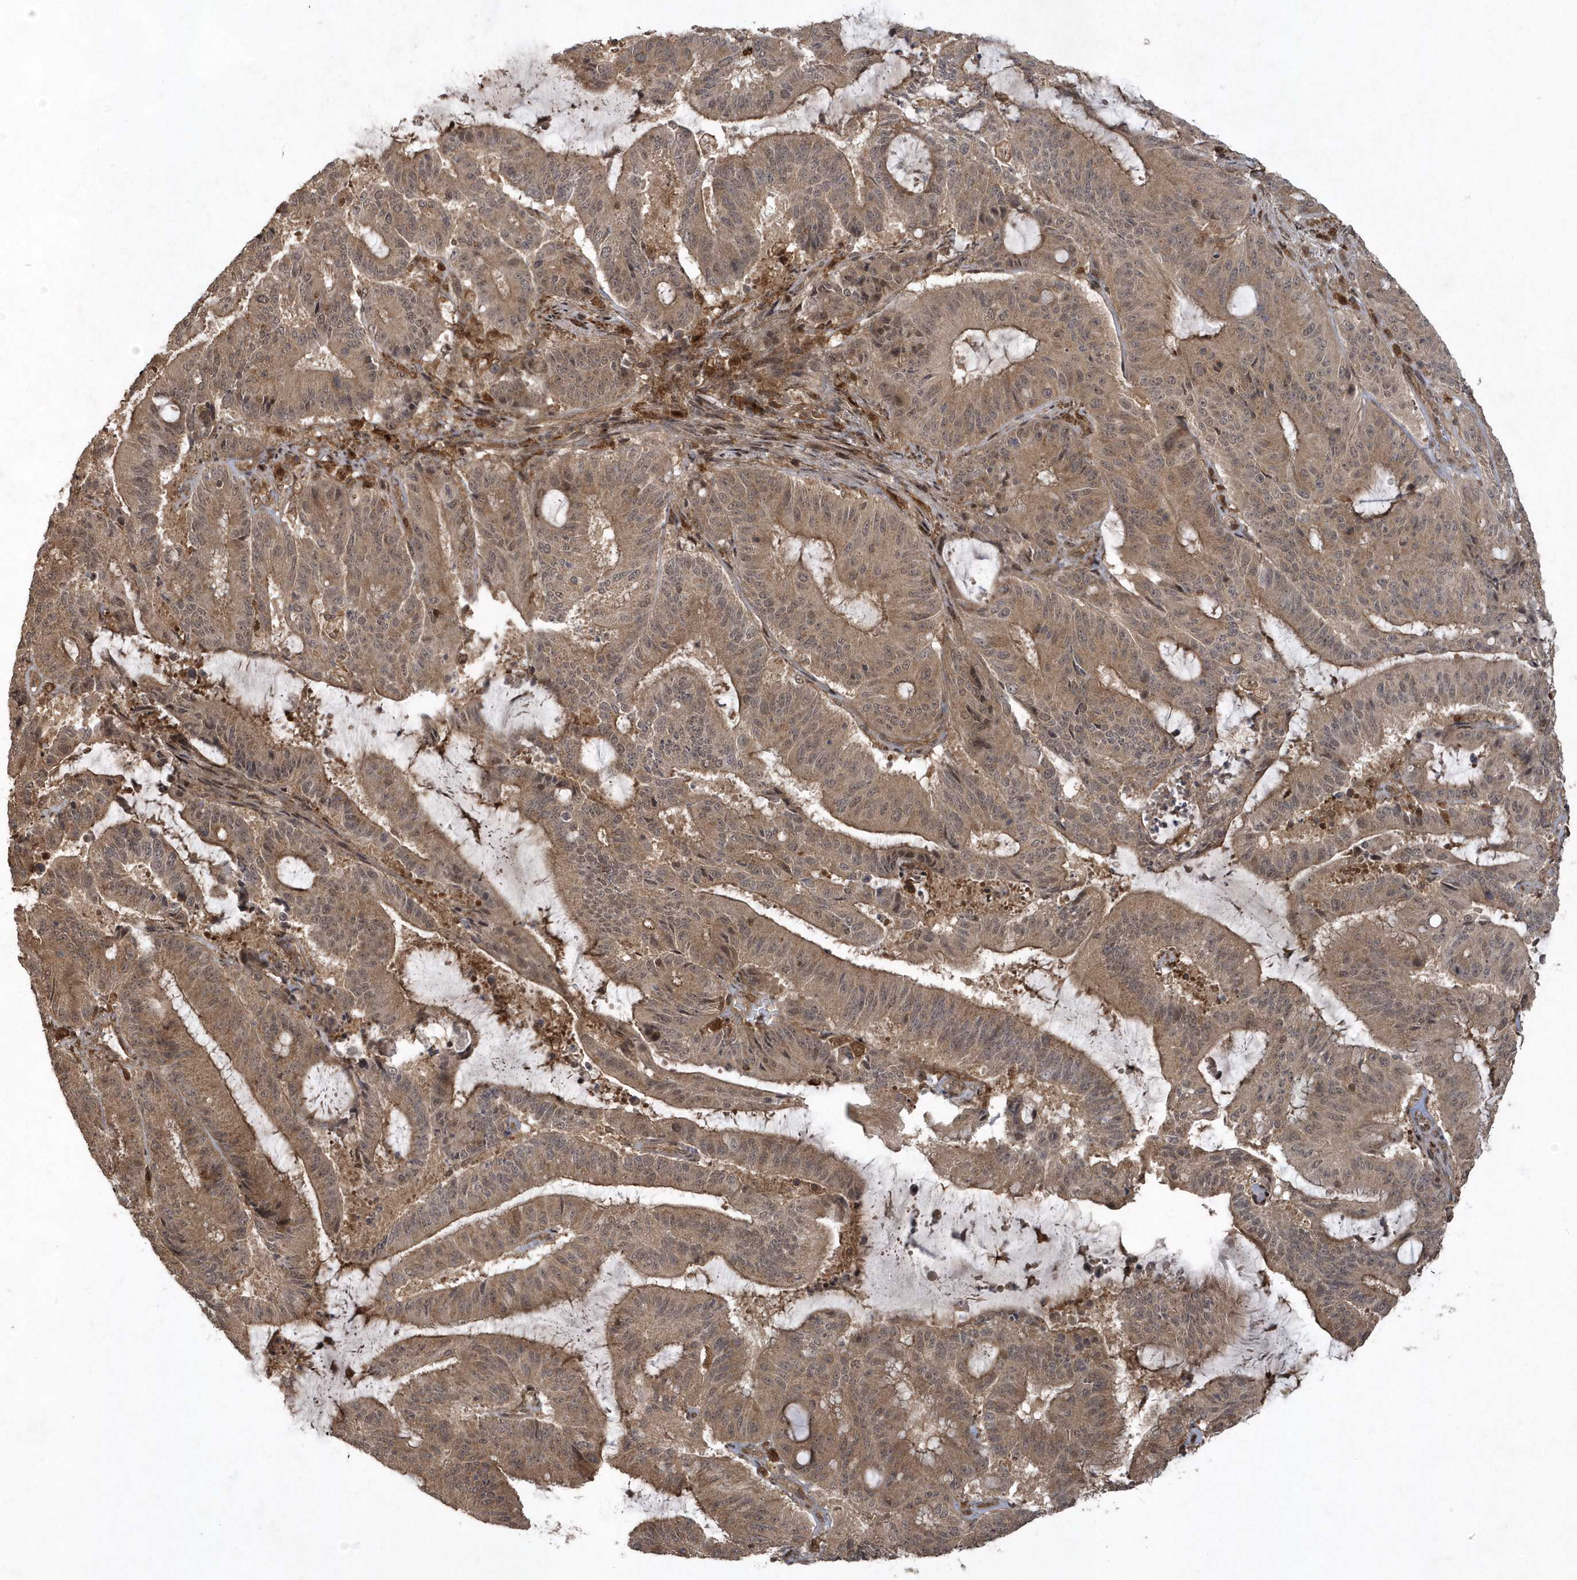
{"staining": {"intensity": "moderate", "quantity": ">75%", "location": "cytoplasmic/membranous"}, "tissue": "liver cancer", "cell_type": "Tumor cells", "image_type": "cancer", "snomed": [{"axis": "morphology", "description": "Normal tissue, NOS"}, {"axis": "morphology", "description": "Cholangiocarcinoma"}, {"axis": "topography", "description": "Liver"}, {"axis": "topography", "description": "Peripheral nerve tissue"}], "caption": "DAB (3,3'-diaminobenzidine) immunohistochemical staining of liver cancer (cholangiocarcinoma) demonstrates moderate cytoplasmic/membranous protein expression in about >75% of tumor cells.", "gene": "LACC1", "patient": {"sex": "female", "age": 73}}